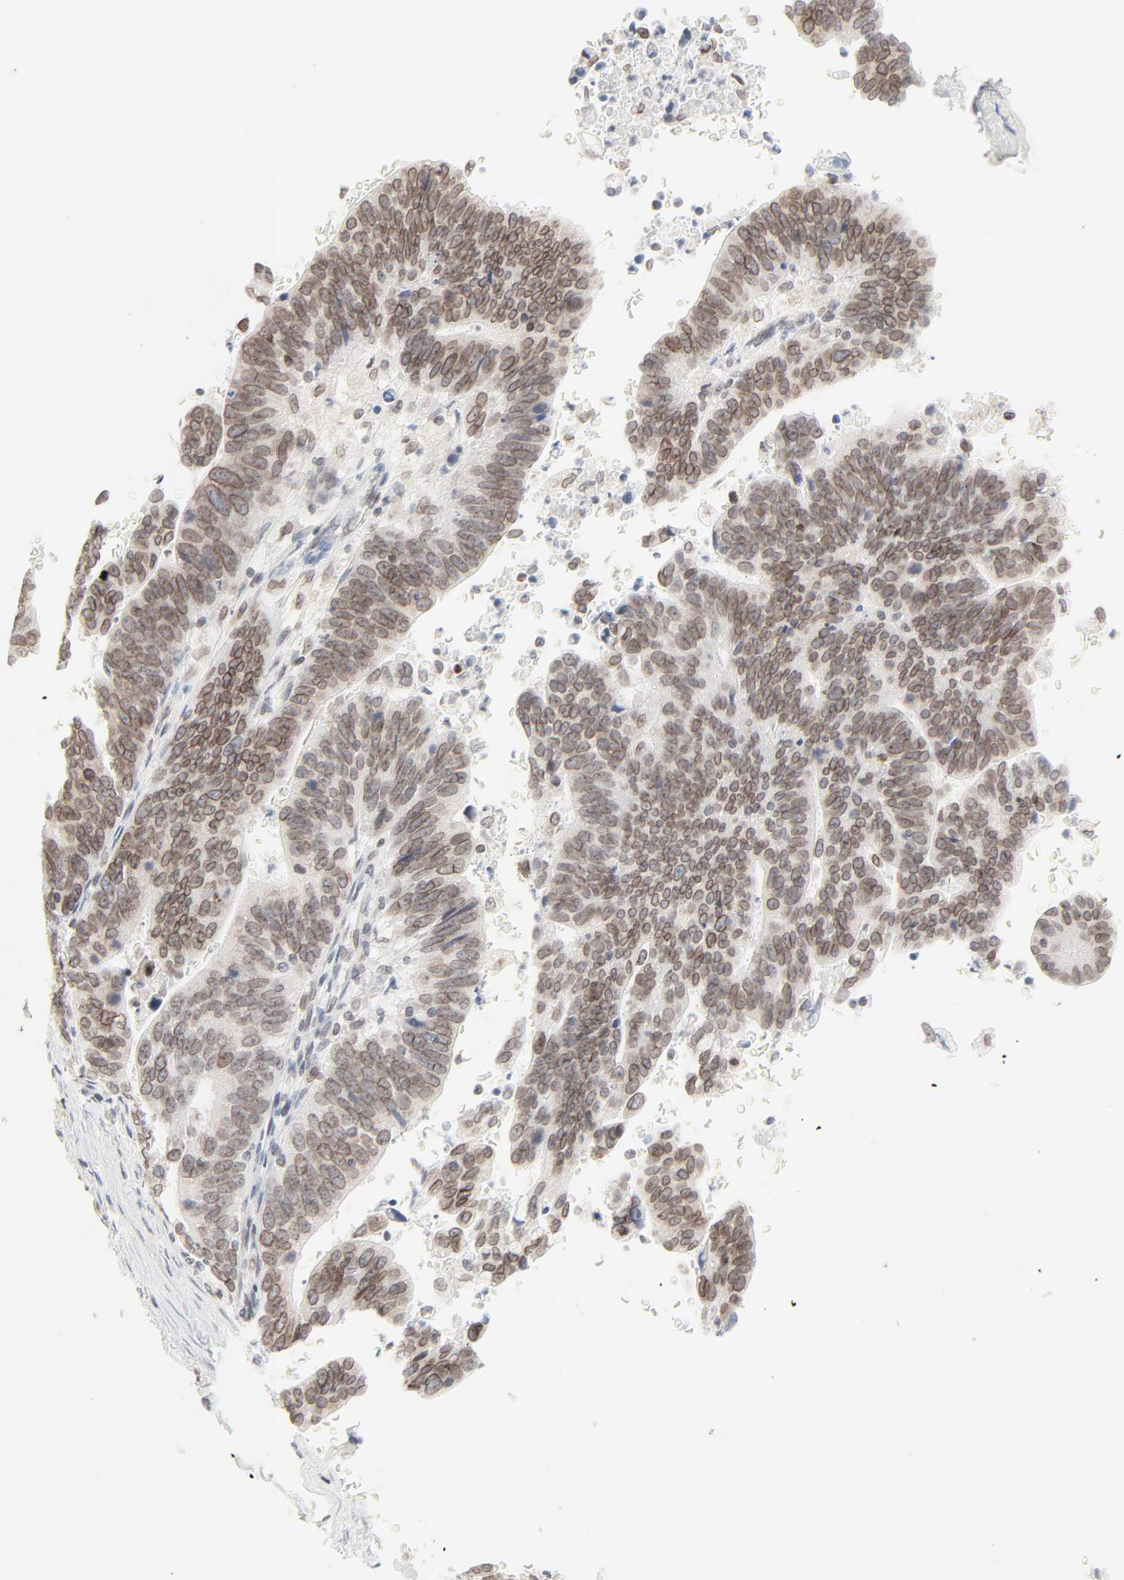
{"staining": {"intensity": "weak", "quantity": ">75%", "location": "cytoplasmic/membranous,nuclear"}, "tissue": "stomach cancer", "cell_type": "Tumor cells", "image_type": "cancer", "snomed": [{"axis": "morphology", "description": "Adenocarcinoma, NOS"}, {"axis": "topography", "description": "Stomach, upper"}], "caption": "Adenocarcinoma (stomach) stained for a protein (brown) reveals weak cytoplasmic/membranous and nuclear positive staining in approximately >75% of tumor cells.", "gene": "MAD1L1", "patient": {"sex": "female", "age": 50}}